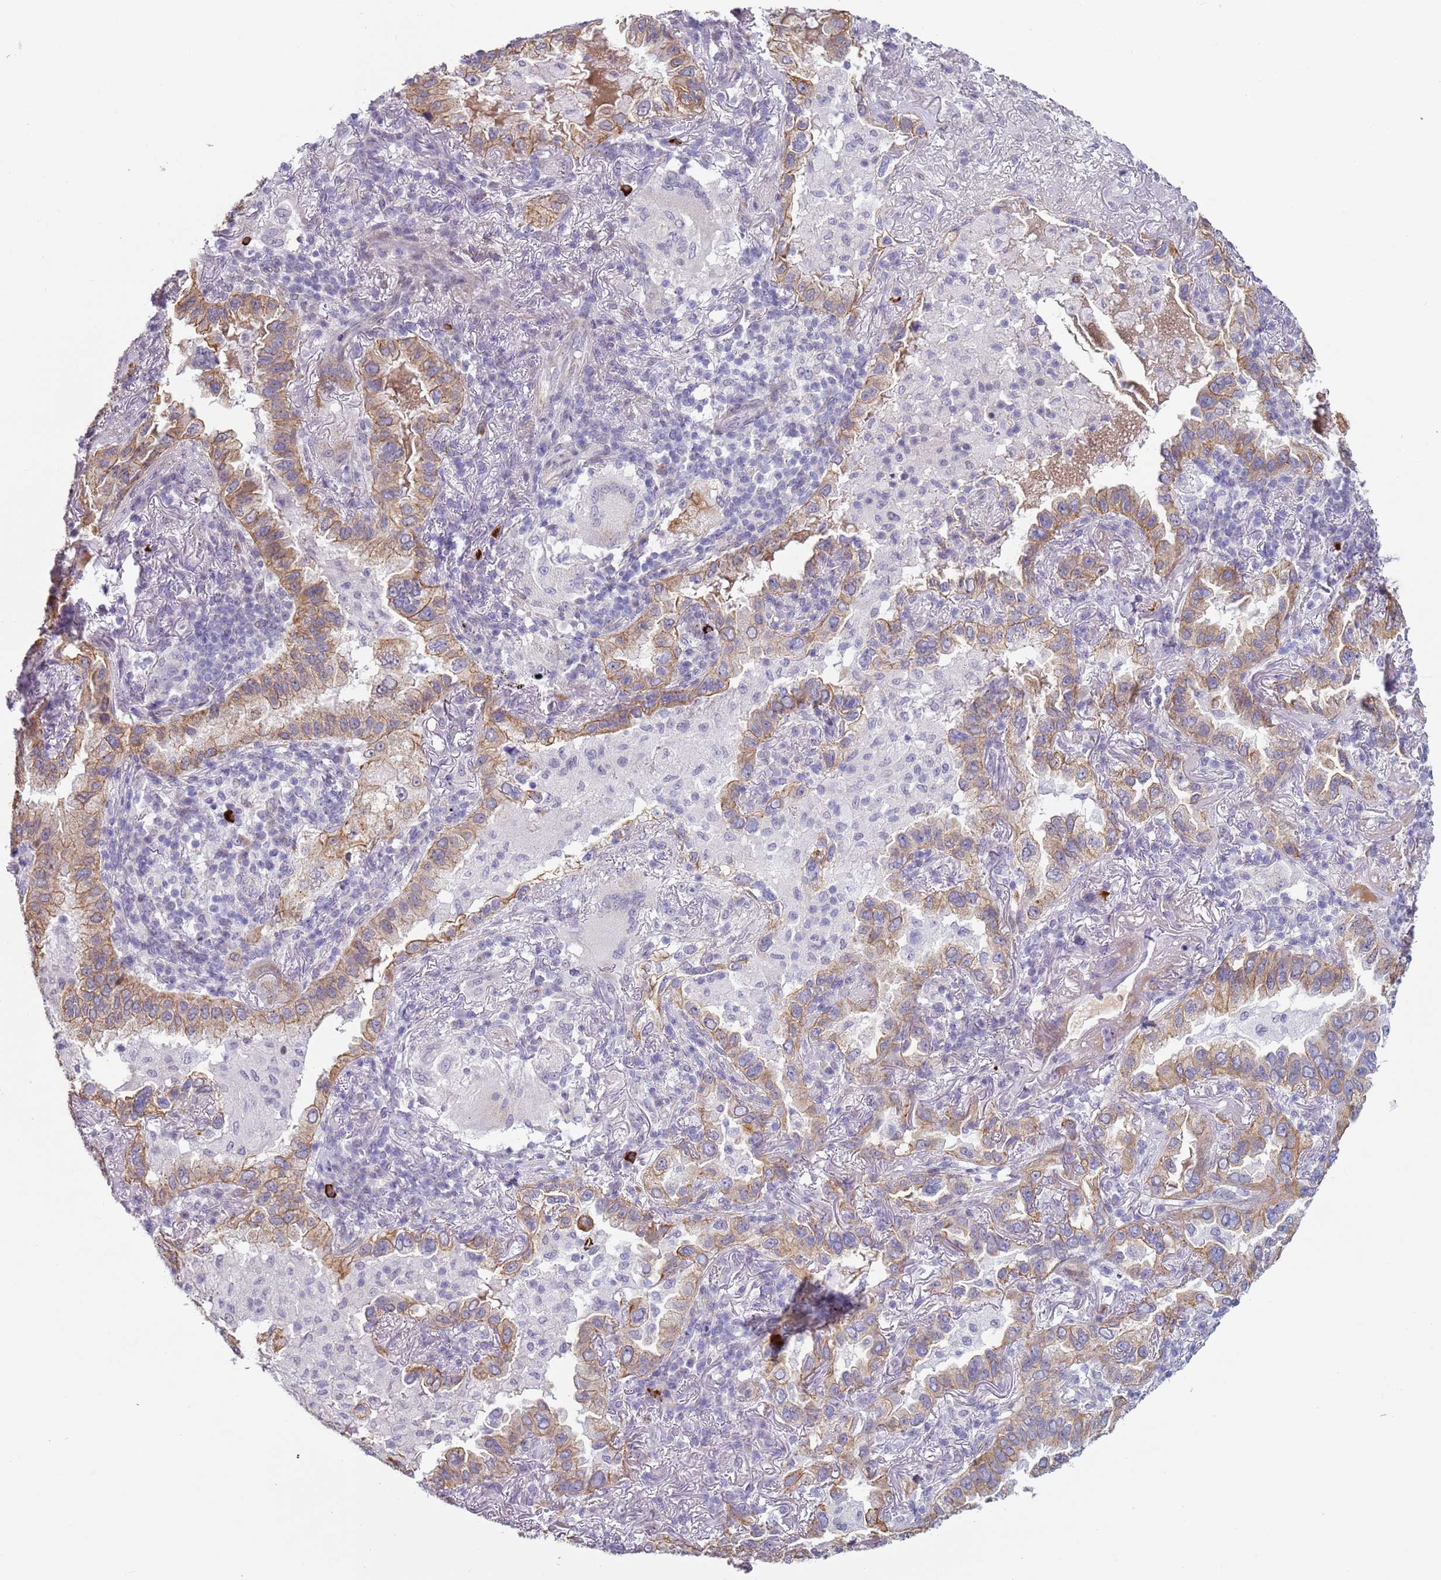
{"staining": {"intensity": "weak", "quantity": ">75%", "location": "cytoplasmic/membranous"}, "tissue": "lung cancer", "cell_type": "Tumor cells", "image_type": "cancer", "snomed": [{"axis": "morphology", "description": "Adenocarcinoma, NOS"}, {"axis": "topography", "description": "Lung"}], "caption": "Protein analysis of adenocarcinoma (lung) tissue exhibits weak cytoplasmic/membranous expression in approximately >75% of tumor cells.", "gene": "NPAP1", "patient": {"sex": "female", "age": 69}}